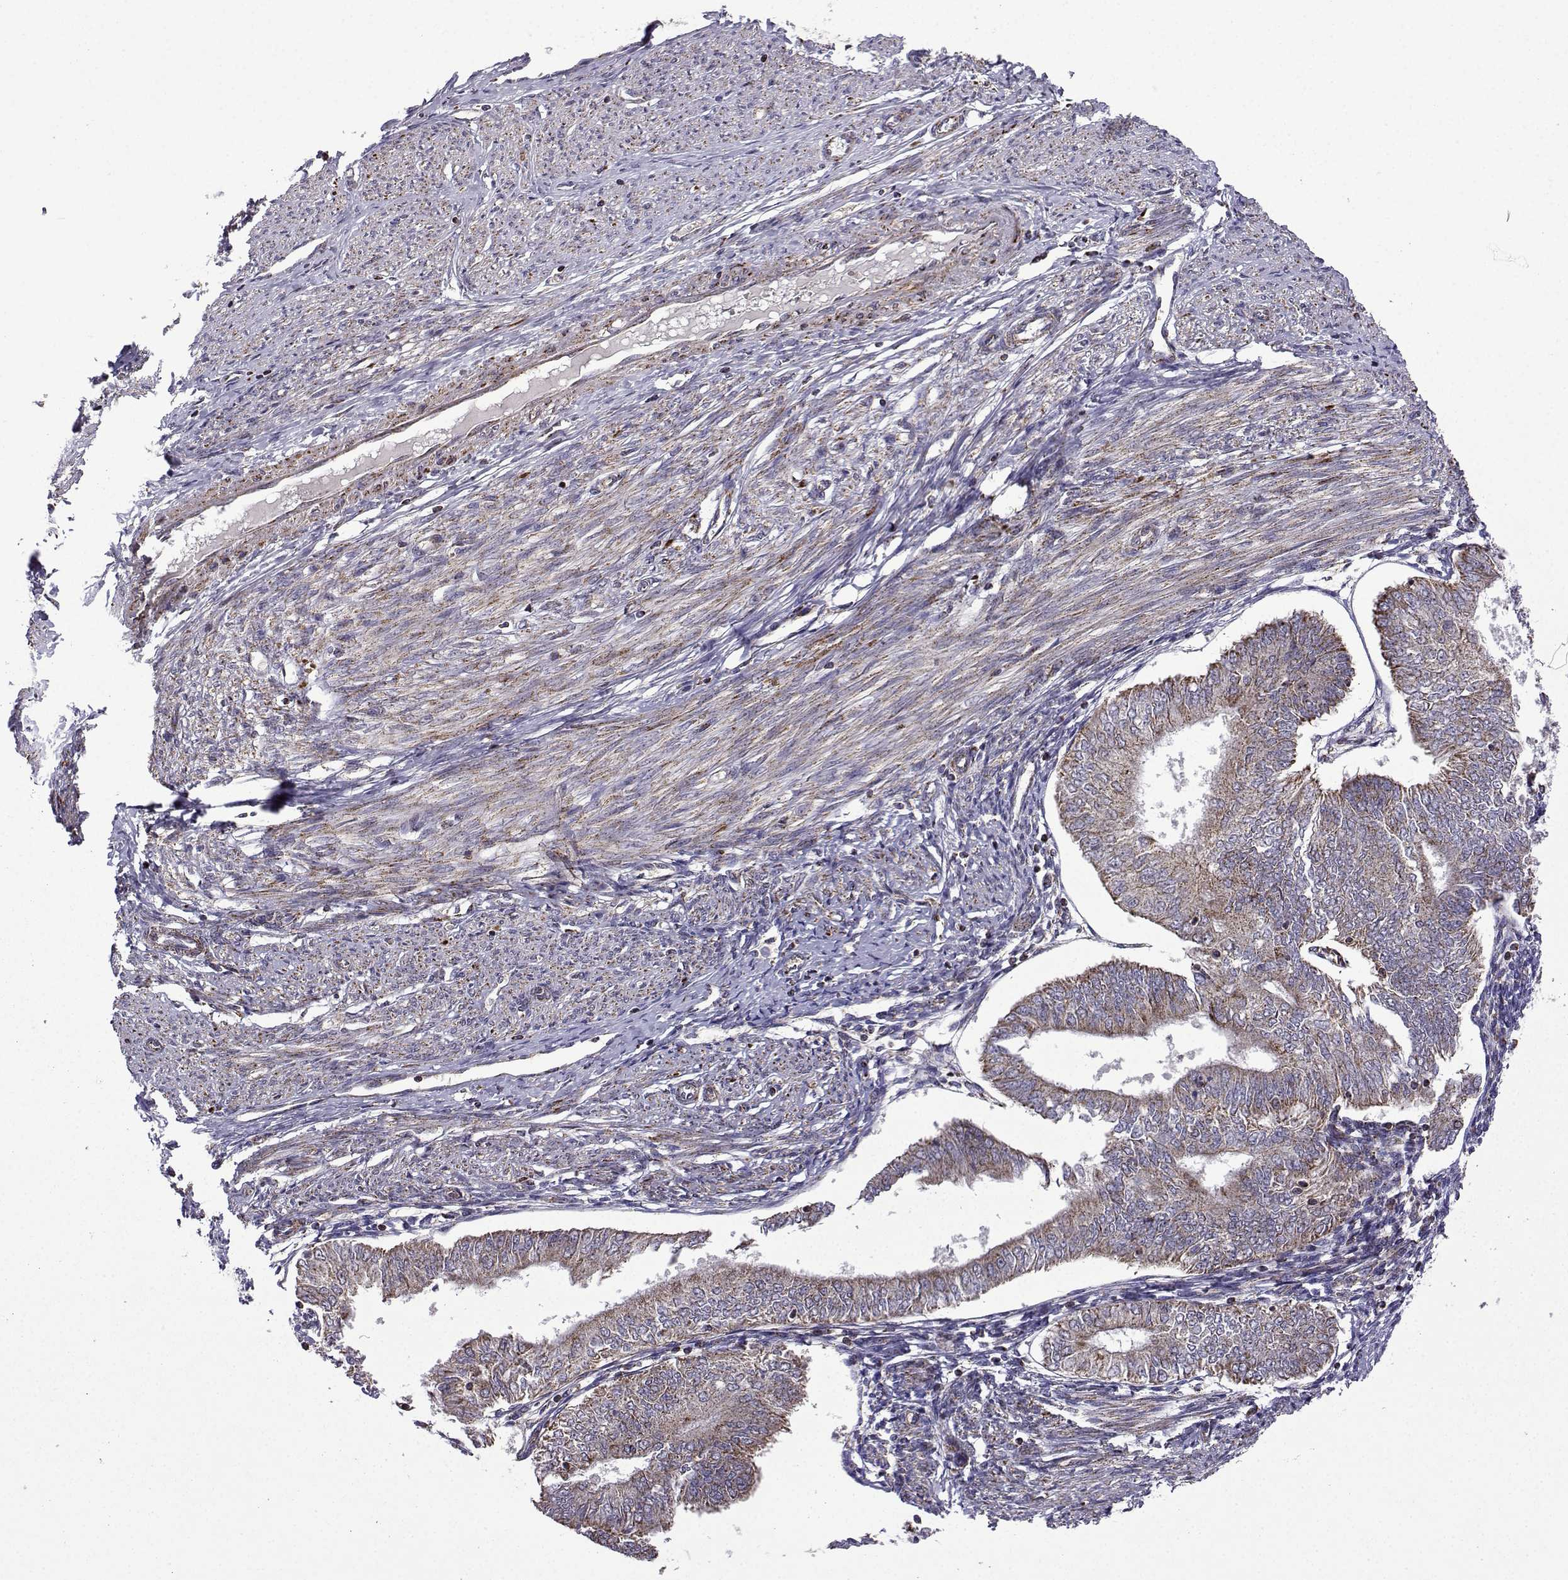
{"staining": {"intensity": "moderate", "quantity": "<25%", "location": "cytoplasmic/membranous"}, "tissue": "endometrial cancer", "cell_type": "Tumor cells", "image_type": "cancer", "snomed": [{"axis": "morphology", "description": "Adenocarcinoma, NOS"}, {"axis": "topography", "description": "Endometrium"}], "caption": "DAB immunohistochemical staining of adenocarcinoma (endometrial) exhibits moderate cytoplasmic/membranous protein positivity in about <25% of tumor cells. (brown staining indicates protein expression, while blue staining denotes nuclei).", "gene": "TAB2", "patient": {"sex": "female", "age": 58}}